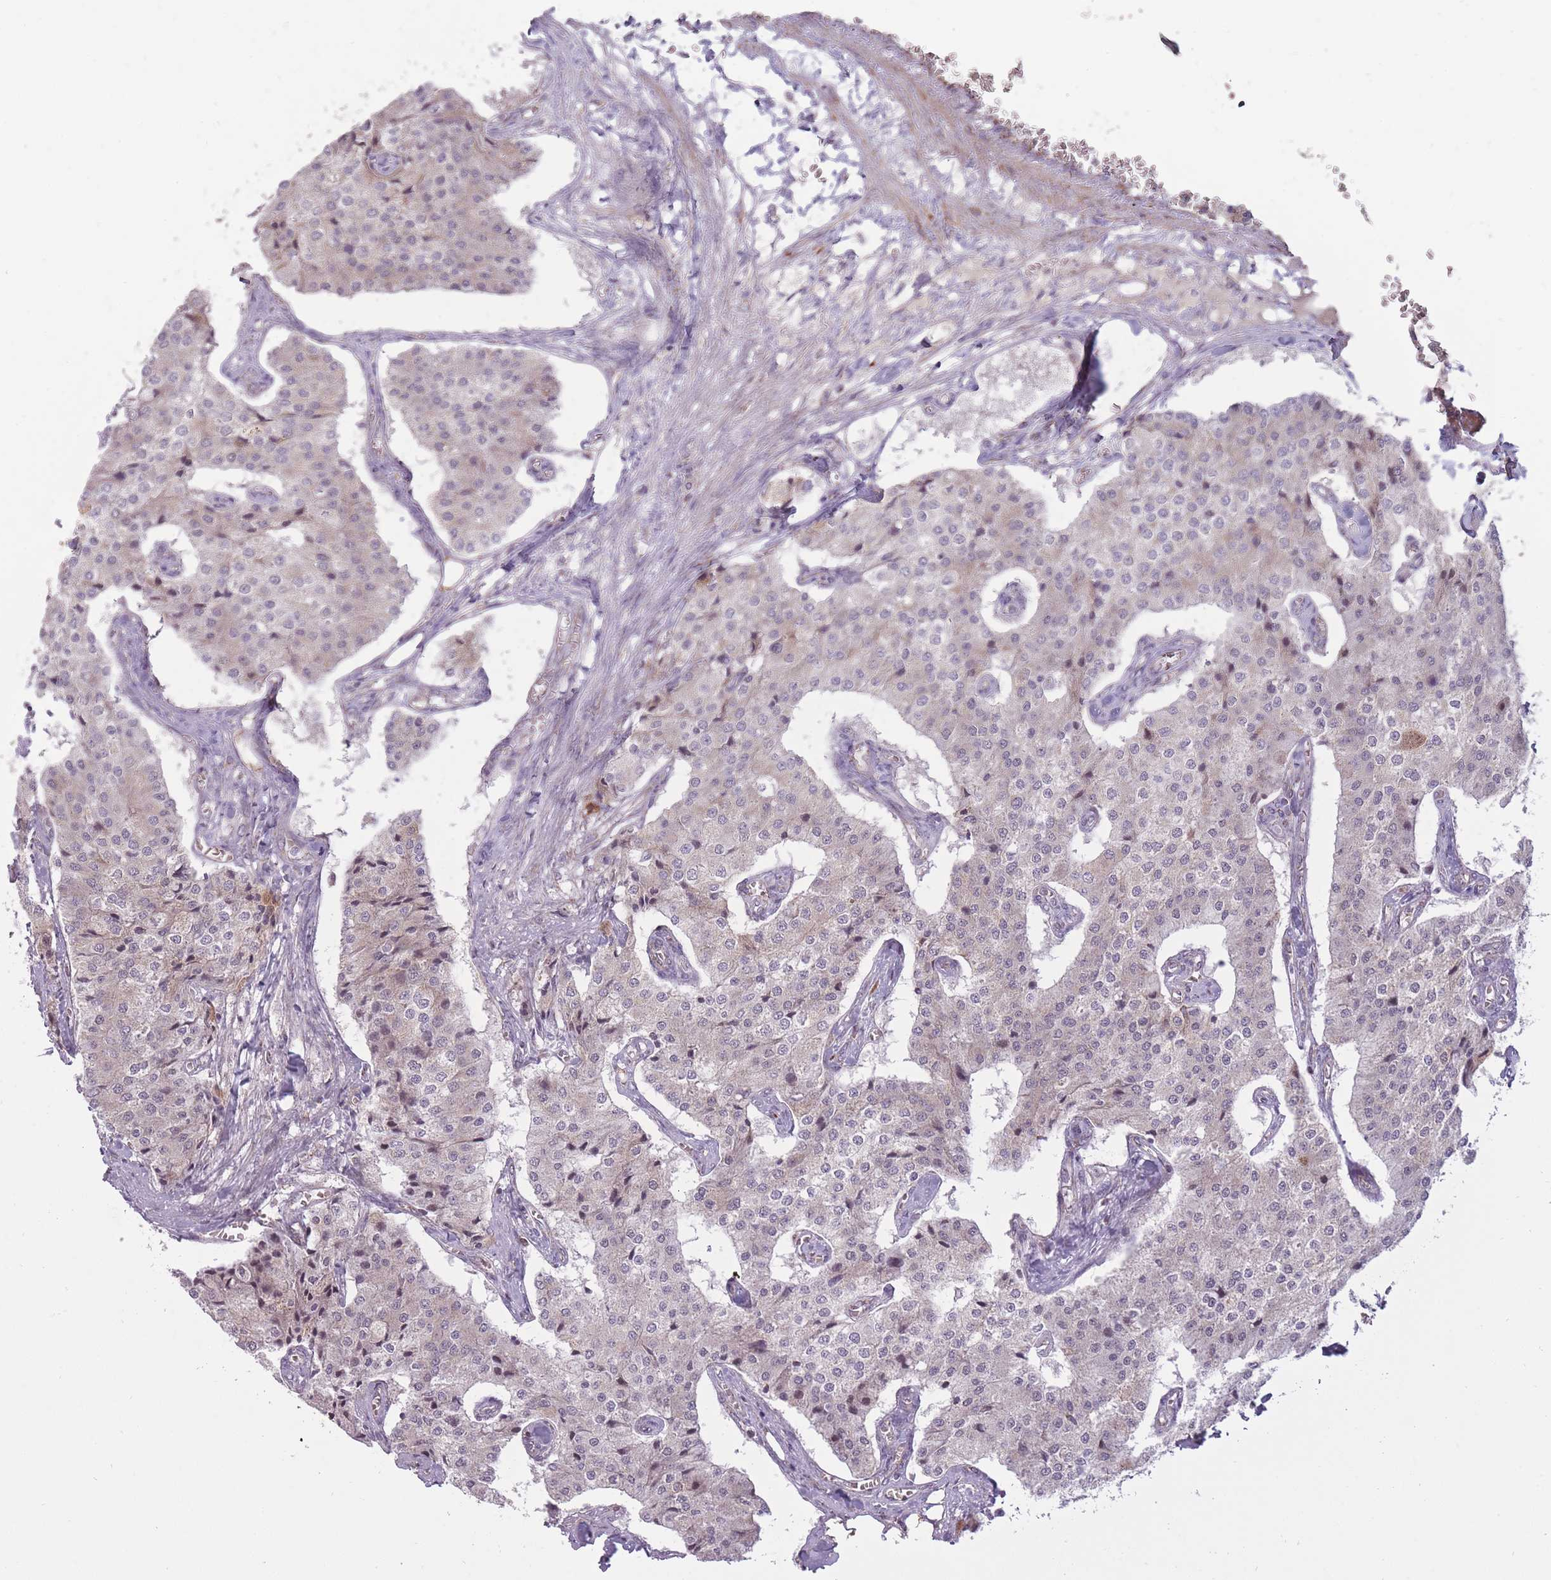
{"staining": {"intensity": "negative", "quantity": "none", "location": "none"}, "tissue": "carcinoid", "cell_type": "Tumor cells", "image_type": "cancer", "snomed": [{"axis": "morphology", "description": "Carcinoid, malignant, NOS"}, {"axis": "topography", "description": "Colon"}], "caption": "High power microscopy photomicrograph of an immunohistochemistry histopathology image of malignant carcinoid, revealing no significant staining in tumor cells.", "gene": "LIN7C", "patient": {"sex": "female", "age": 52}}